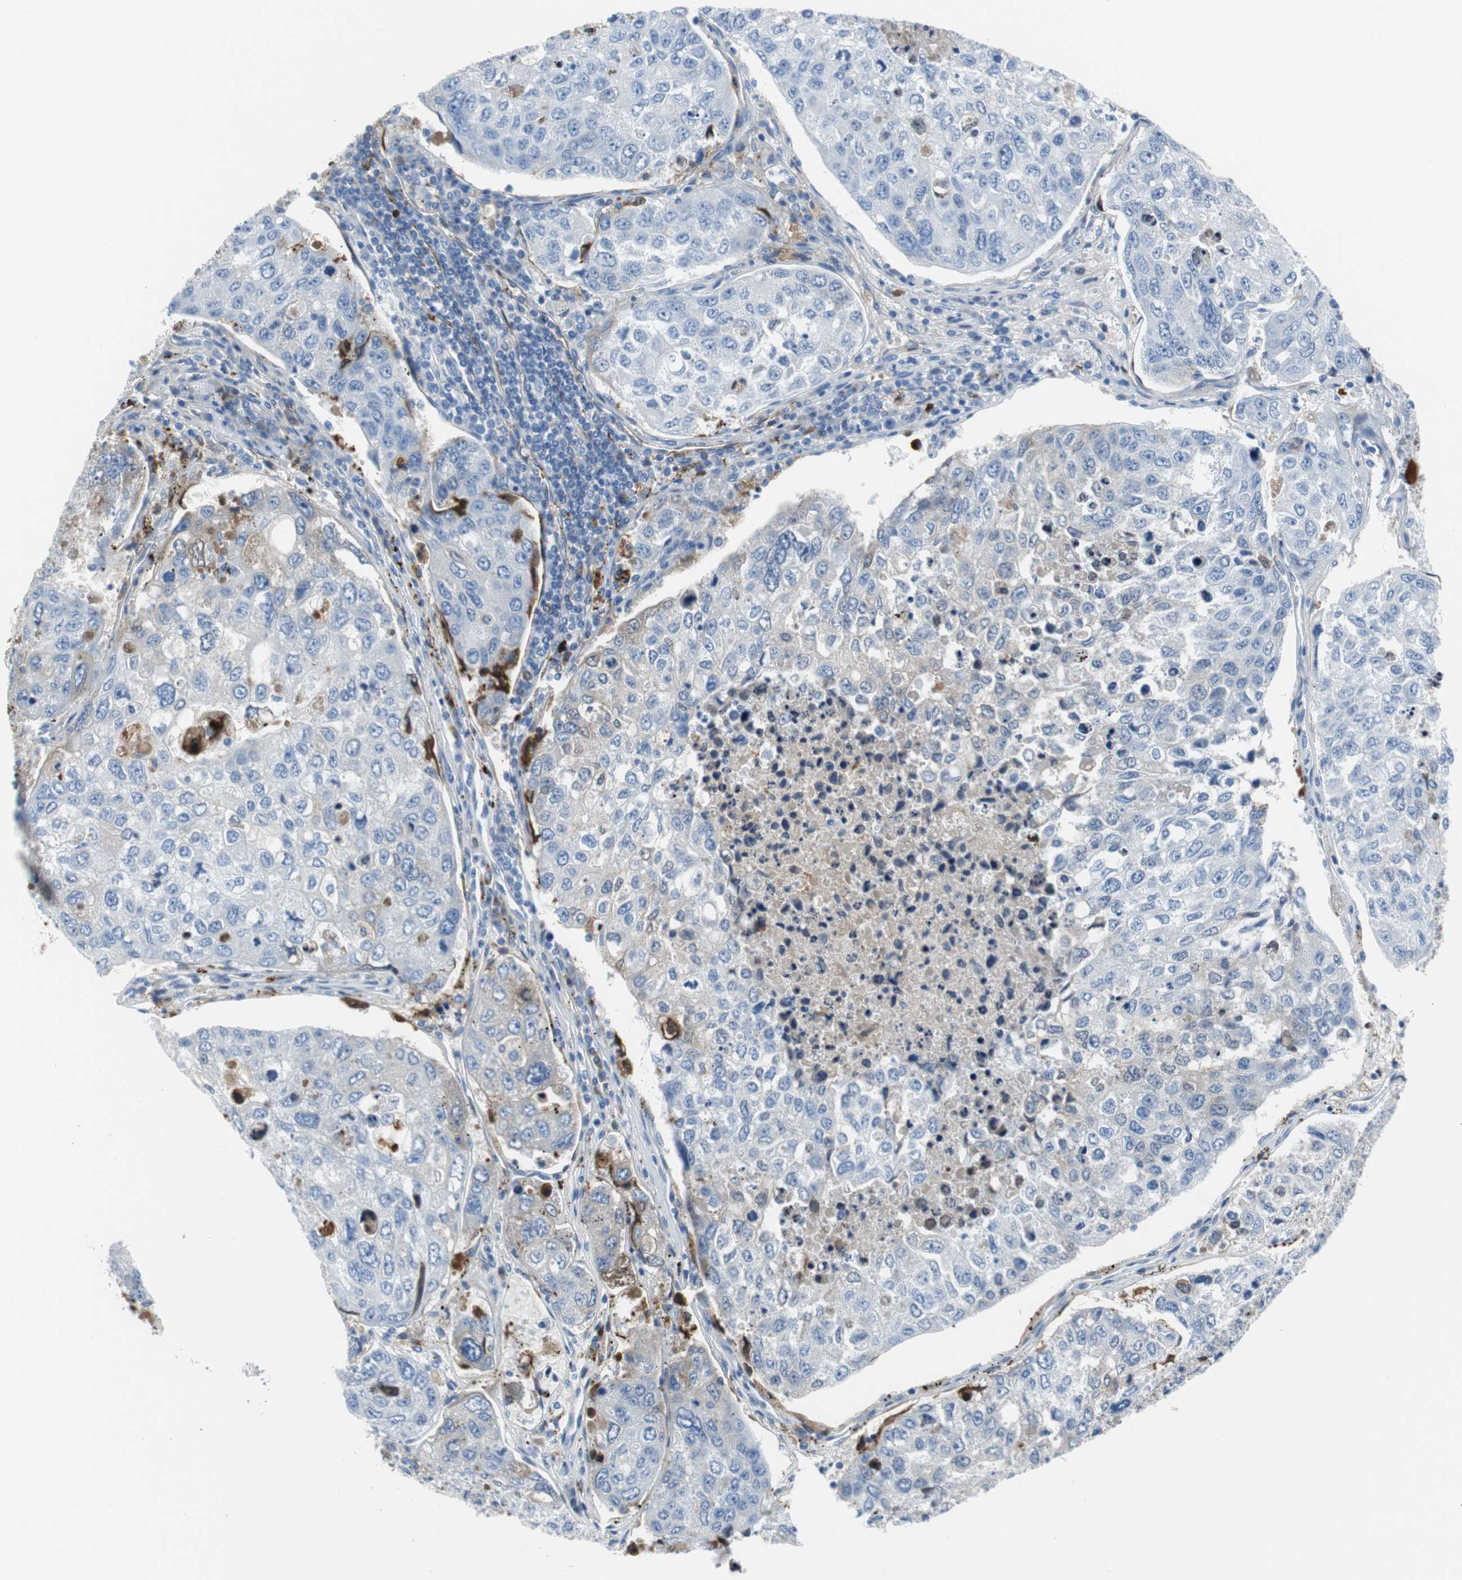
{"staining": {"intensity": "weak", "quantity": "<25%", "location": "cytoplasmic/membranous"}, "tissue": "urothelial cancer", "cell_type": "Tumor cells", "image_type": "cancer", "snomed": [{"axis": "morphology", "description": "Urothelial carcinoma, High grade"}, {"axis": "topography", "description": "Lymph node"}, {"axis": "topography", "description": "Urinary bladder"}], "caption": "Immunohistochemistry photomicrograph of human urothelial cancer stained for a protein (brown), which exhibits no positivity in tumor cells.", "gene": "APCS", "patient": {"sex": "male", "age": 51}}